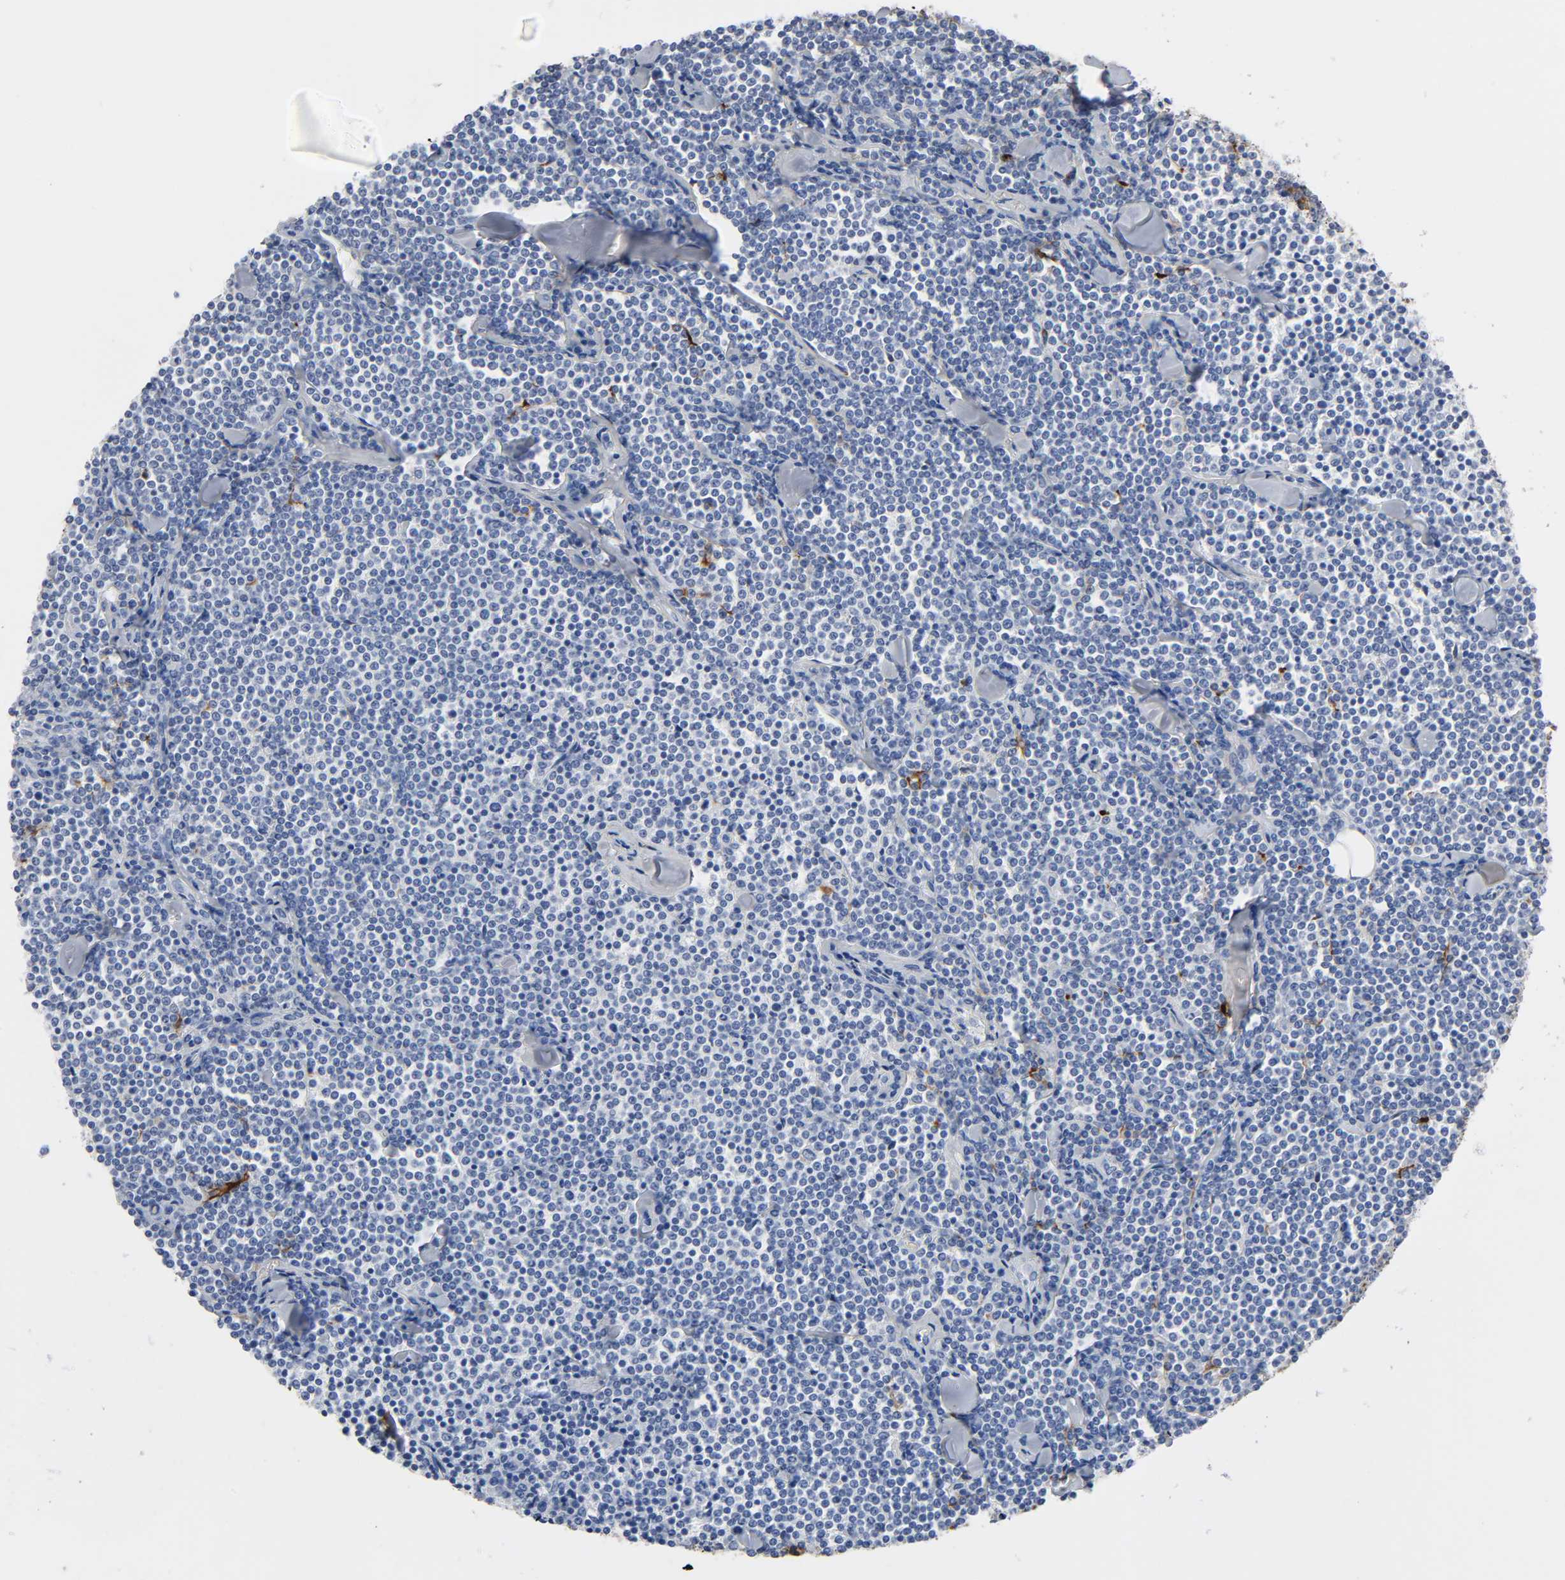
{"staining": {"intensity": "negative", "quantity": "none", "location": "none"}, "tissue": "lymphoma", "cell_type": "Tumor cells", "image_type": "cancer", "snomed": [{"axis": "morphology", "description": "Malignant lymphoma, non-Hodgkin's type, Low grade"}, {"axis": "topography", "description": "Soft tissue"}], "caption": "A high-resolution micrograph shows IHC staining of malignant lymphoma, non-Hodgkin's type (low-grade), which shows no significant expression in tumor cells. (Stains: DAB immunohistochemistry (IHC) with hematoxylin counter stain, Microscopy: brightfield microscopy at high magnification).", "gene": "FBLN1", "patient": {"sex": "male", "age": 92}}